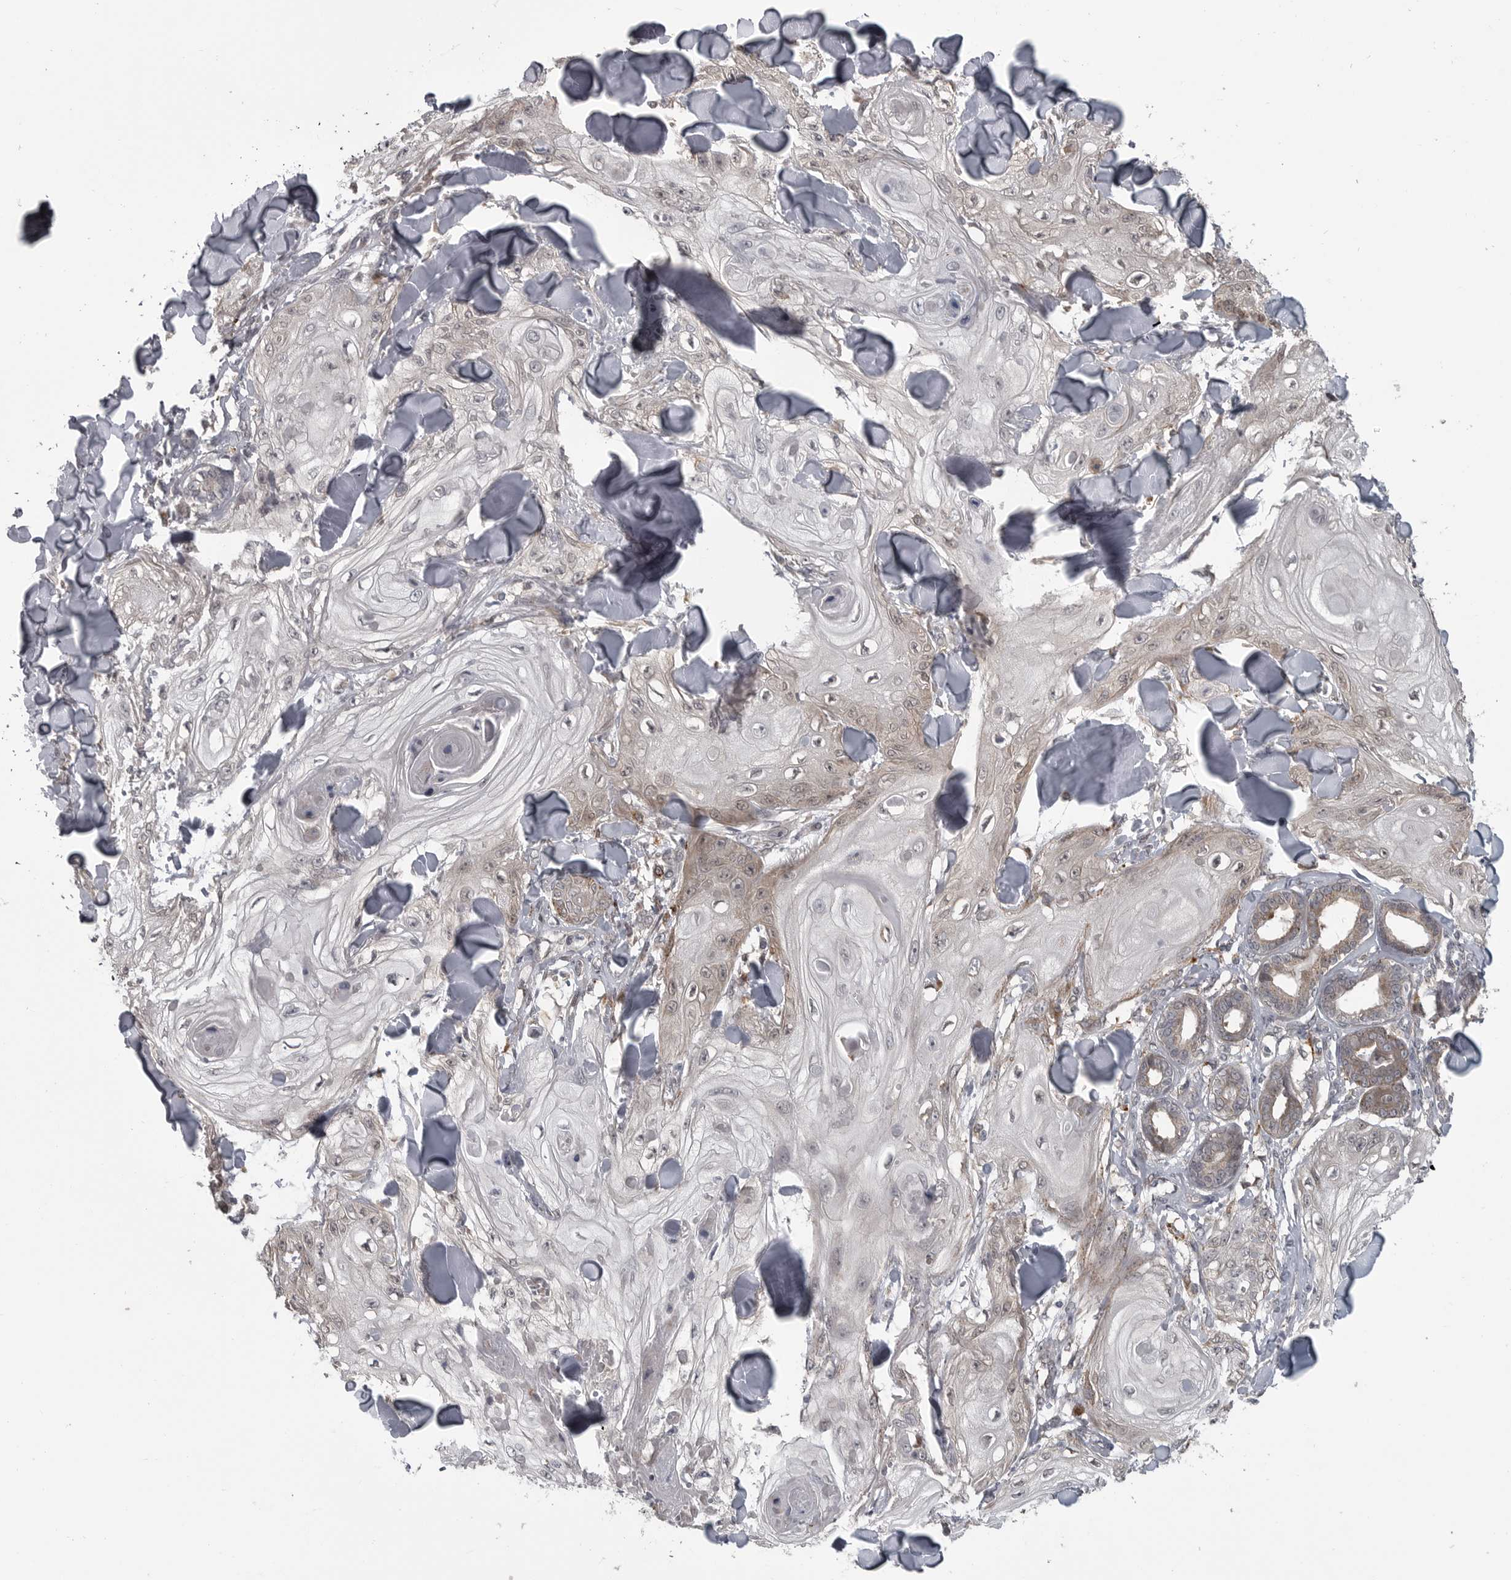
{"staining": {"intensity": "weak", "quantity": "<25%", "location": "cytoplasmic/membranous"}, "tissue": "skin cancer", "cell_type": "Tumor cells", "image_type": "cancer", "snomed": [{"axis": "morphology", "description": "Squamous cell carcinoma, NOS"}, {"axis": "topography", "description": "Skin"}], "caption": "Tumor cells show no significant protein expression in skin cancer (squamous cell carcinoma).", "gene": "PPP1R9A", "patient": {"sex": "male", "age": 74}}